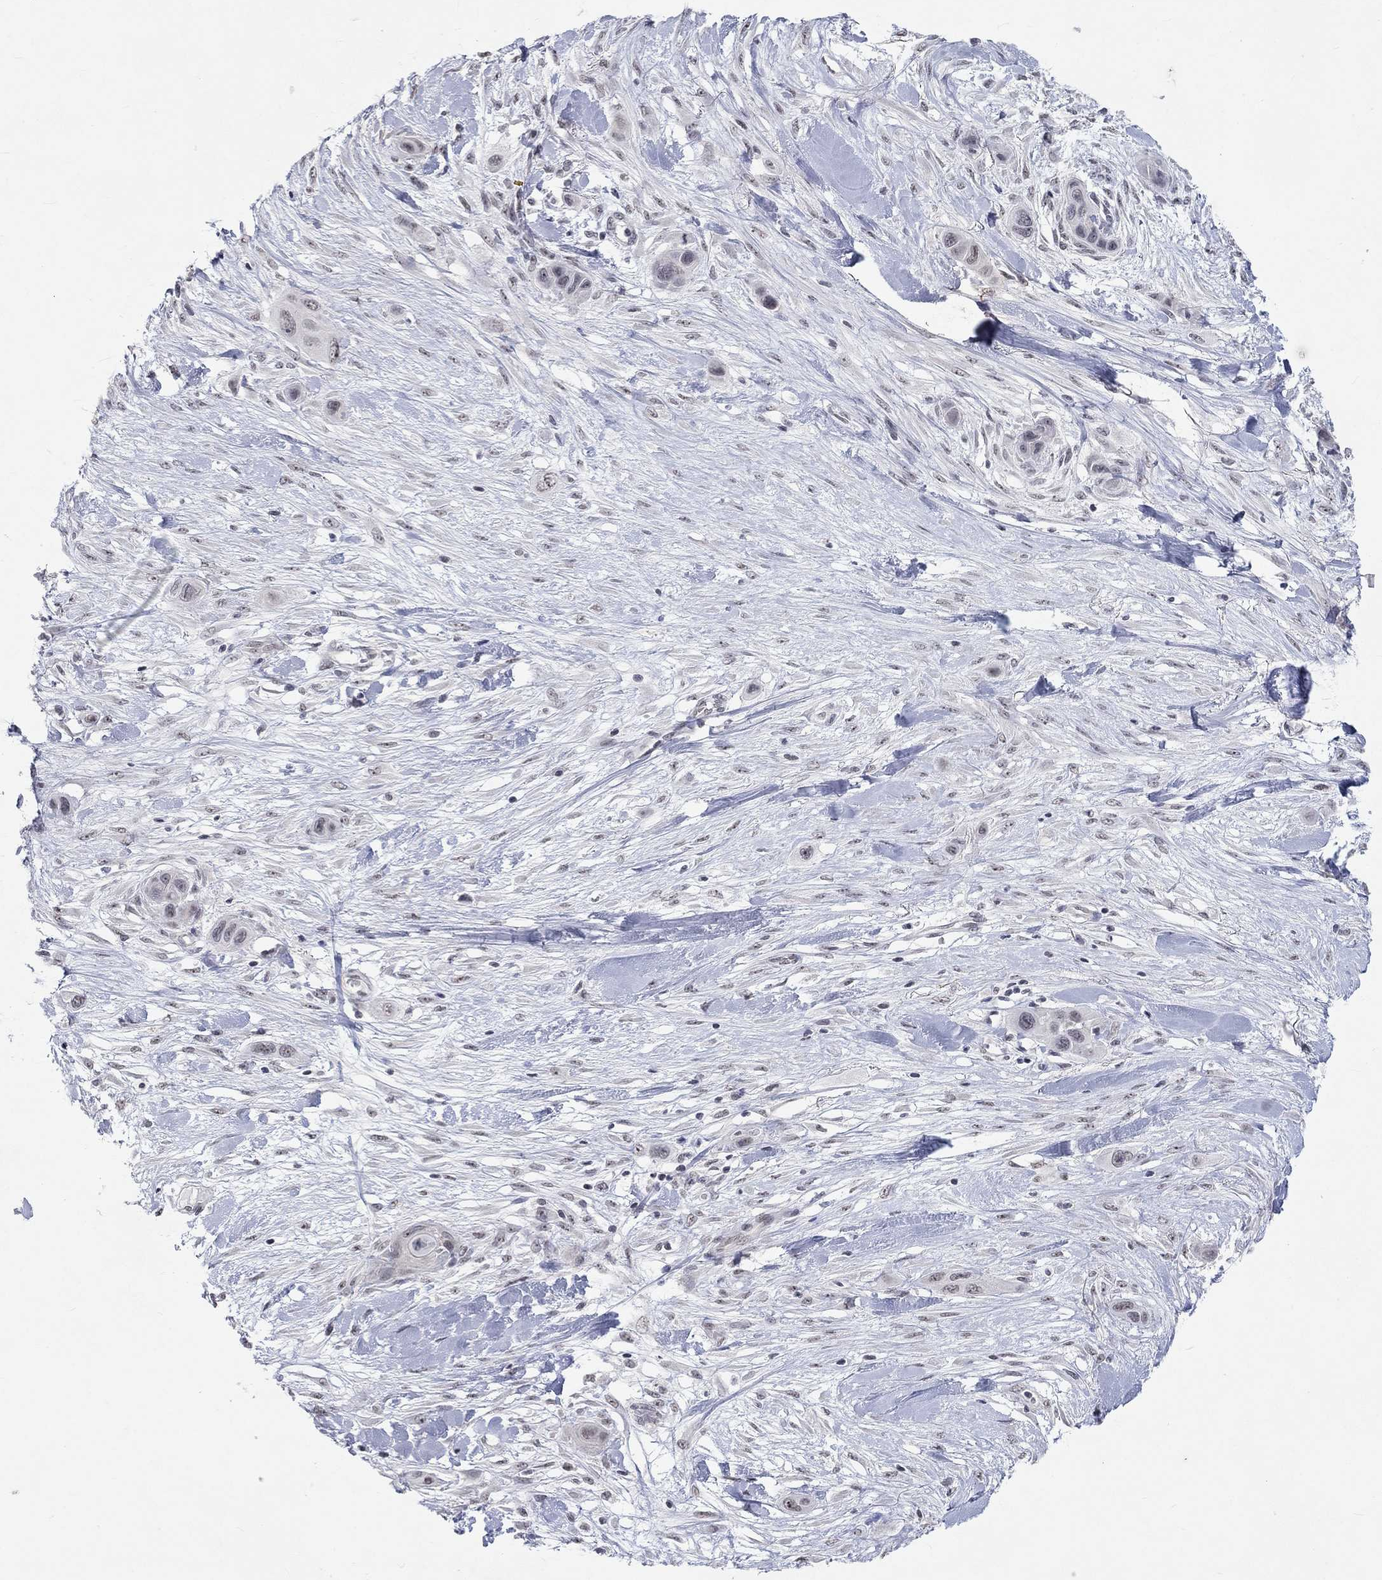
{"staining": {"intensity": "negative", "quantity": "none", "location": "none"}, "tissue": "skin cancer", "cell_type": "Tumor cells", "image_type": "cancer", "snomed": [{"axis": "morphology", "description": "Squamous cell carcinoma, NOS"}, {"axis": "topography", "description": "Skin"}], "caption": "An immunohistochemistry image of skin squamous cell carcinoma is shown. There is no staining in tumor cells of skin squamous cell carcinoma.", "gene": "TMEM143", "patient": {"sex": "male", "age": 79}}